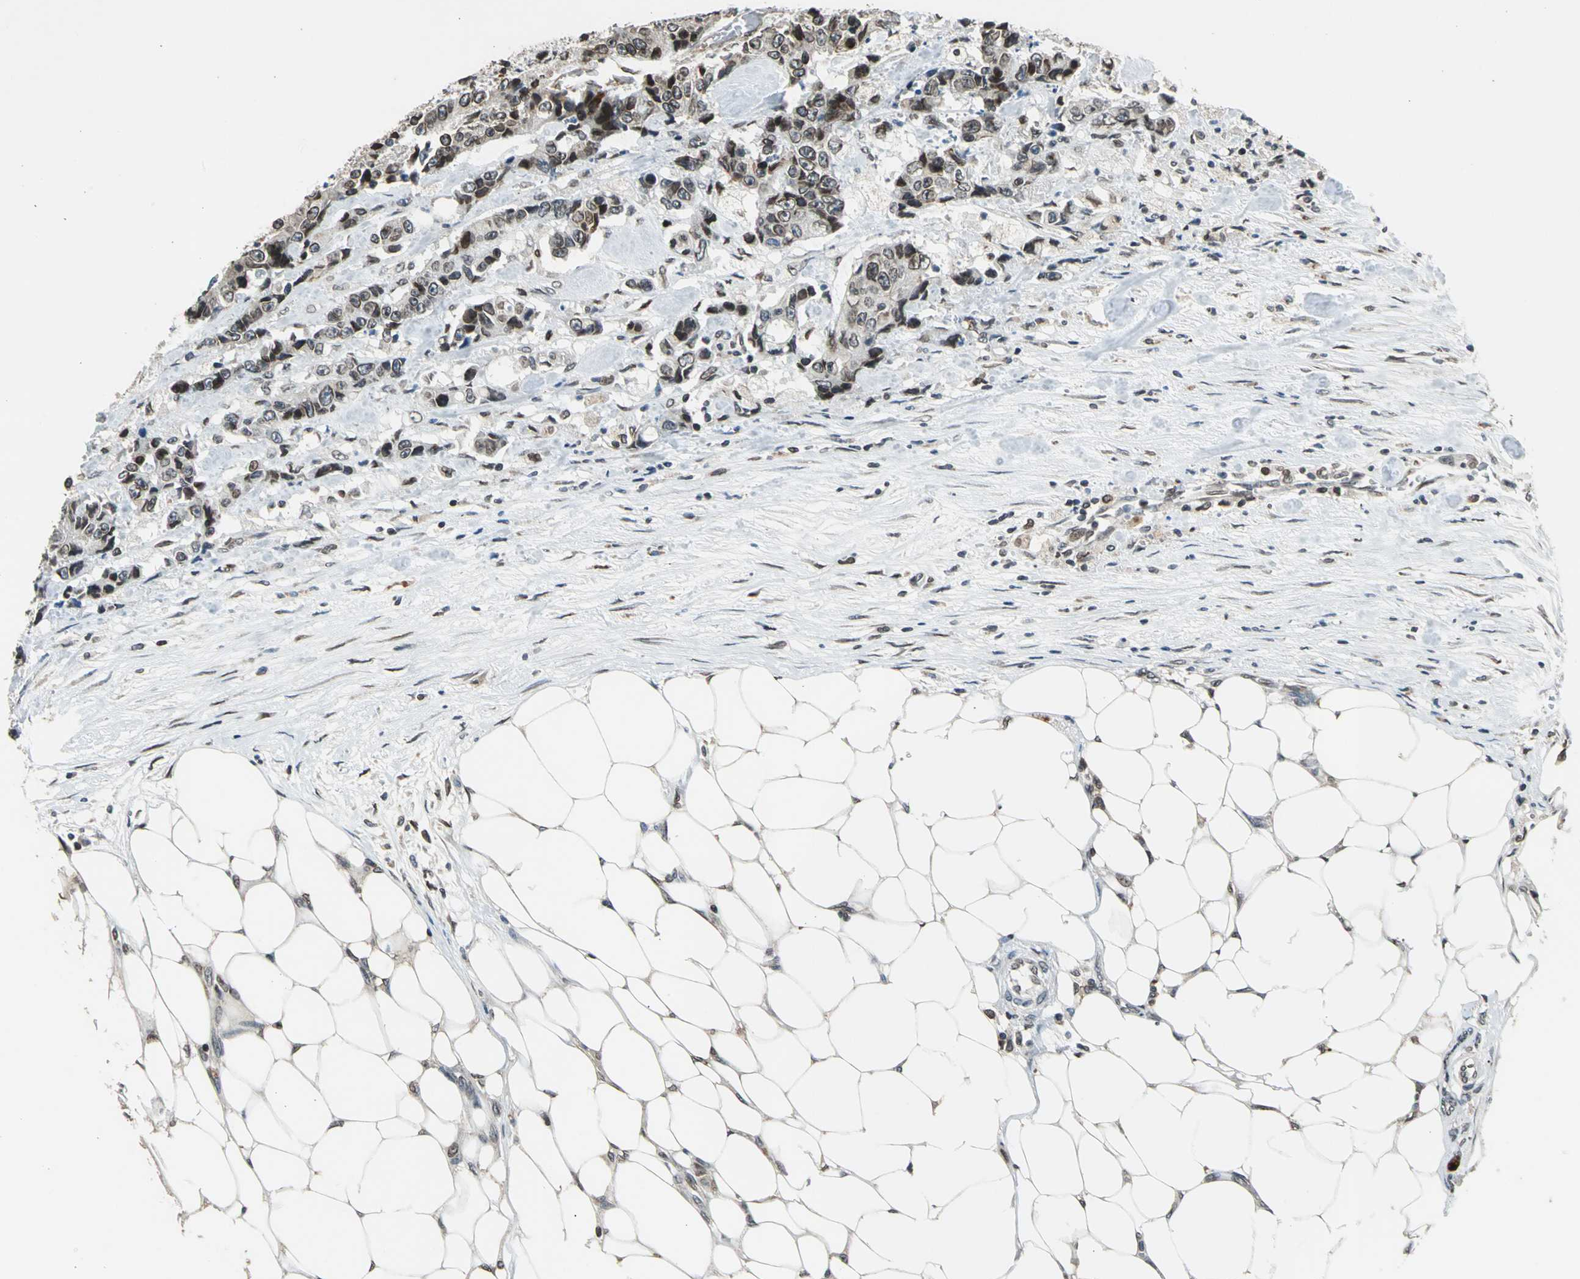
{"staining": {"intensity": "strong", "quantity": "25%-75%", "location": "cytoplasmic/membranous,nuclear"}, "tissue": "colorectal cancer", "cell_type": "Tumor cells", "image_type": "cancer", "snomed": [{"axis": "morphology", "description": "Adenocarcinoma, NOS"}, {"axis": "topography", "description": "Colon"}], "caption": "DAB (3,3'-diaminobenzidine) immunohistochemical staining of human colorectal adenocarcinoma shows strong cytoplasmic/membranous and nuclear protein staining in approximately 25%-75% of tumor cells.", "gene": "BRIP1", "patient": {"sex": "female", "age": 86}}